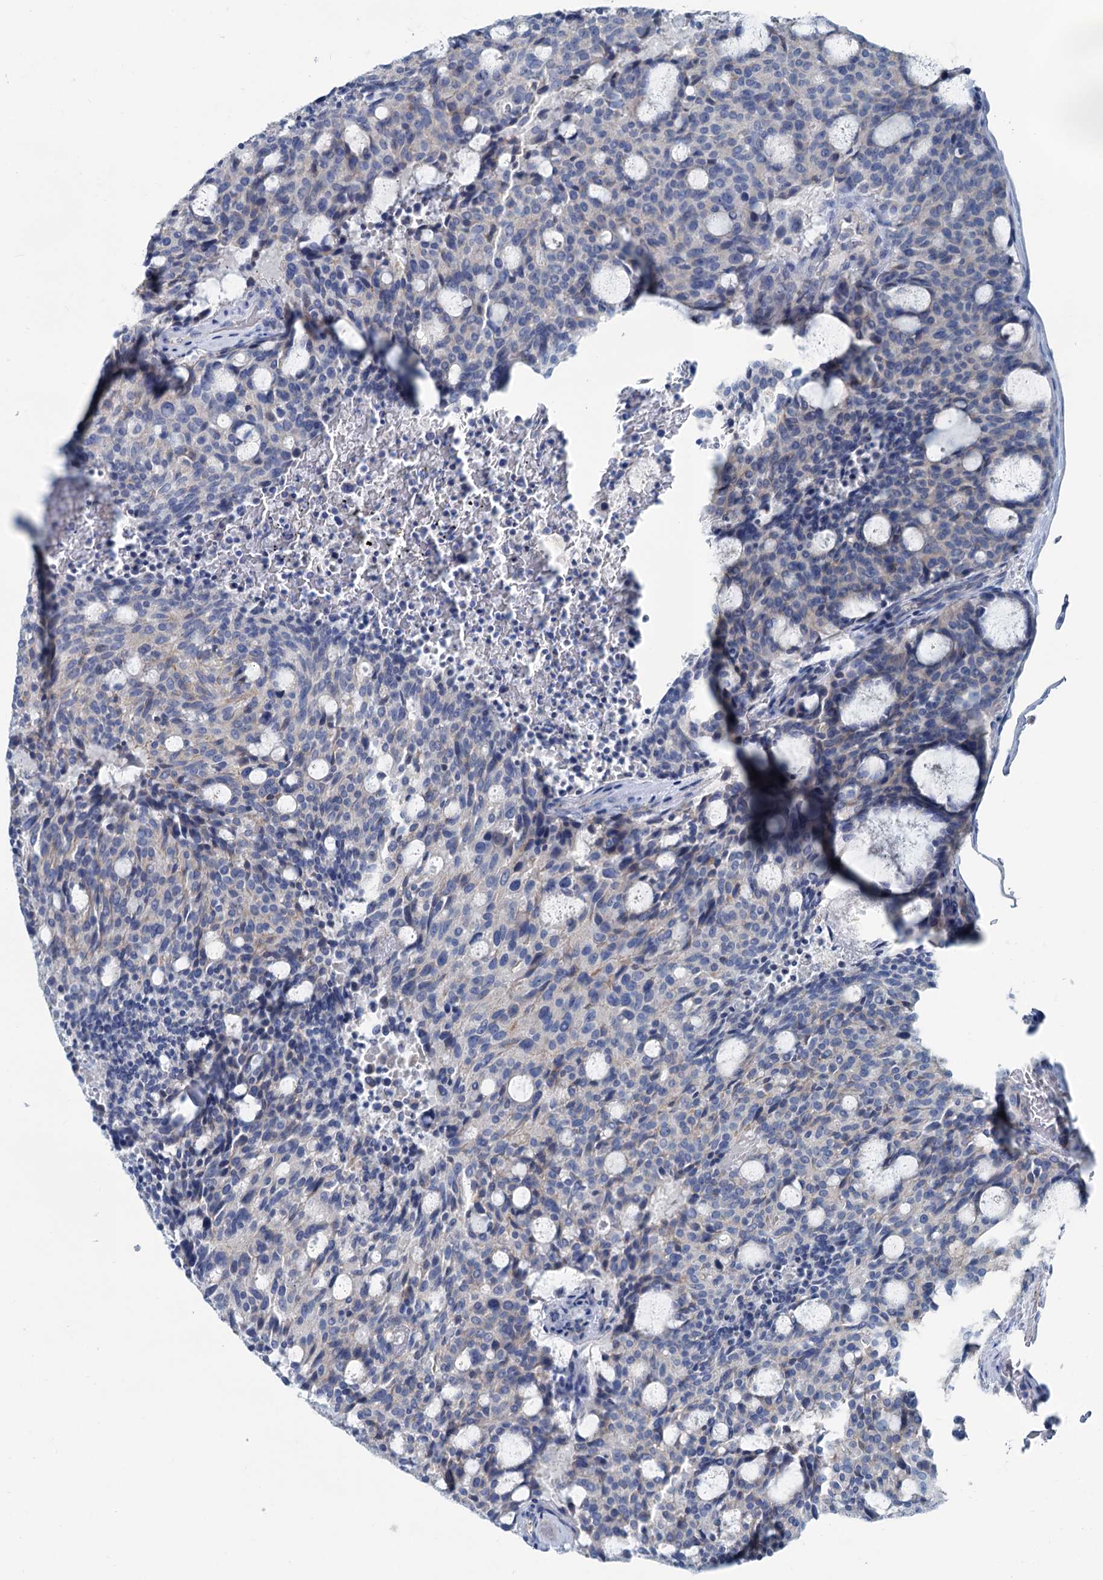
{"staining": {"intensity": "negative", "quantity": "none", "location": "none"}, "tissue": "carcinoid", "cell_type": "Tumor cells", "image_type": "cancer", "snomed": [{"axis": "morphology", "description": "Carcinoid, malignant, NOS"}, {"axis": "topography", "description": "Pancreas"}], "caption": "Immunohistochemical staining of human carcinoid (malignant) exhibits no significant staining in tumor cells. Brightfield microscopy of IHC stained with DAB (brown) and hematoxylin (blue), captured at high magnification.", "gene": "SLC1A3", "patient": {"sex": "female", "age": 54}}